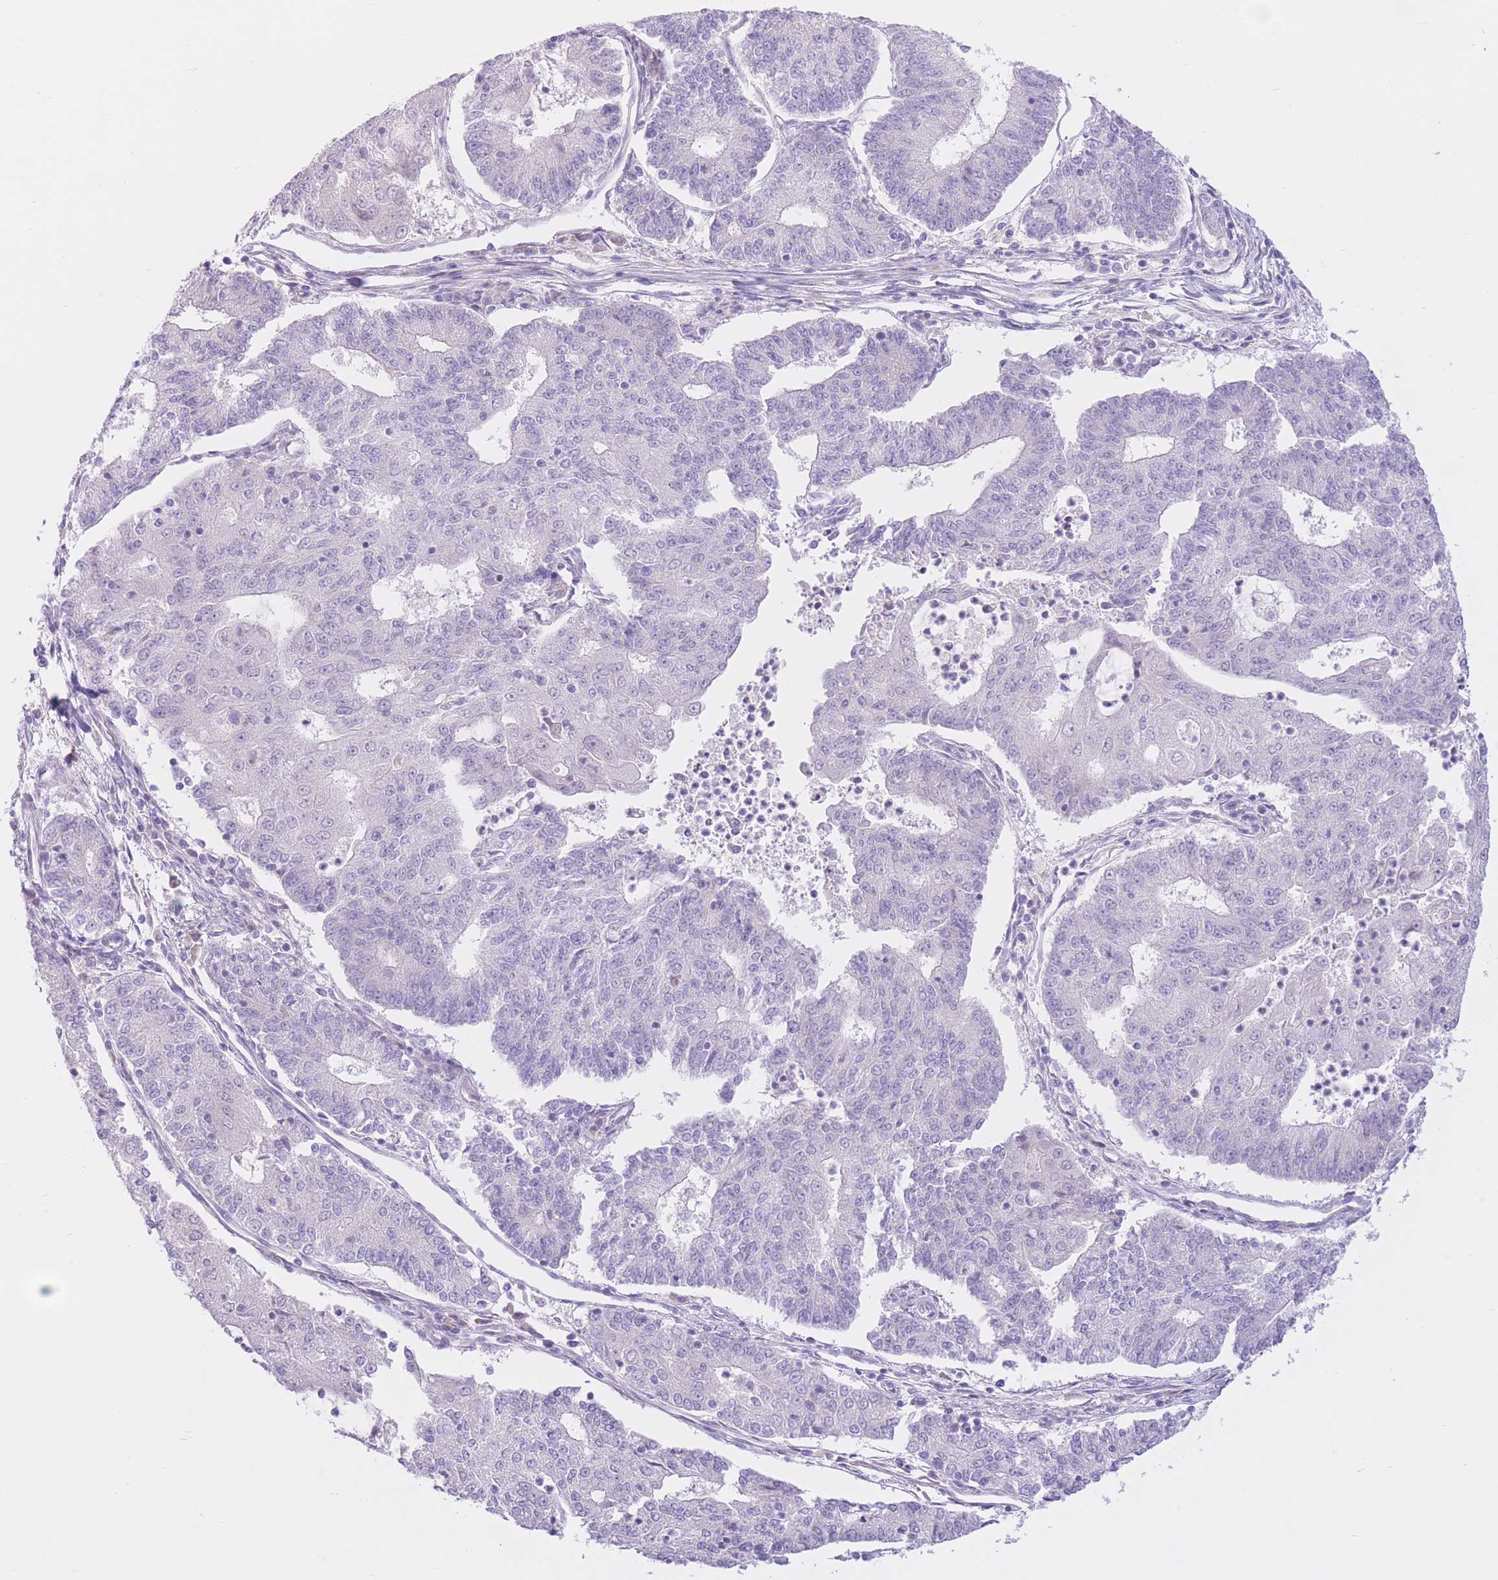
{"staining": {"intensity": "negative", "quantity": "none", "location": "none"}, "tissue": "endometrial cancer", "cell_type": "Tumor cells", "image_type": "cancer", "snomed": [{"axis": "morphology", "description": "Adenocarcinoma, NOS"}, {"axis": "topography", "description": "Endometrium"}], "caption": "Tumor cells are negative for protein expression in human endometrial cancer.", "gene": "RPL39L", "patient": {"sex": "female", "age": 56}}